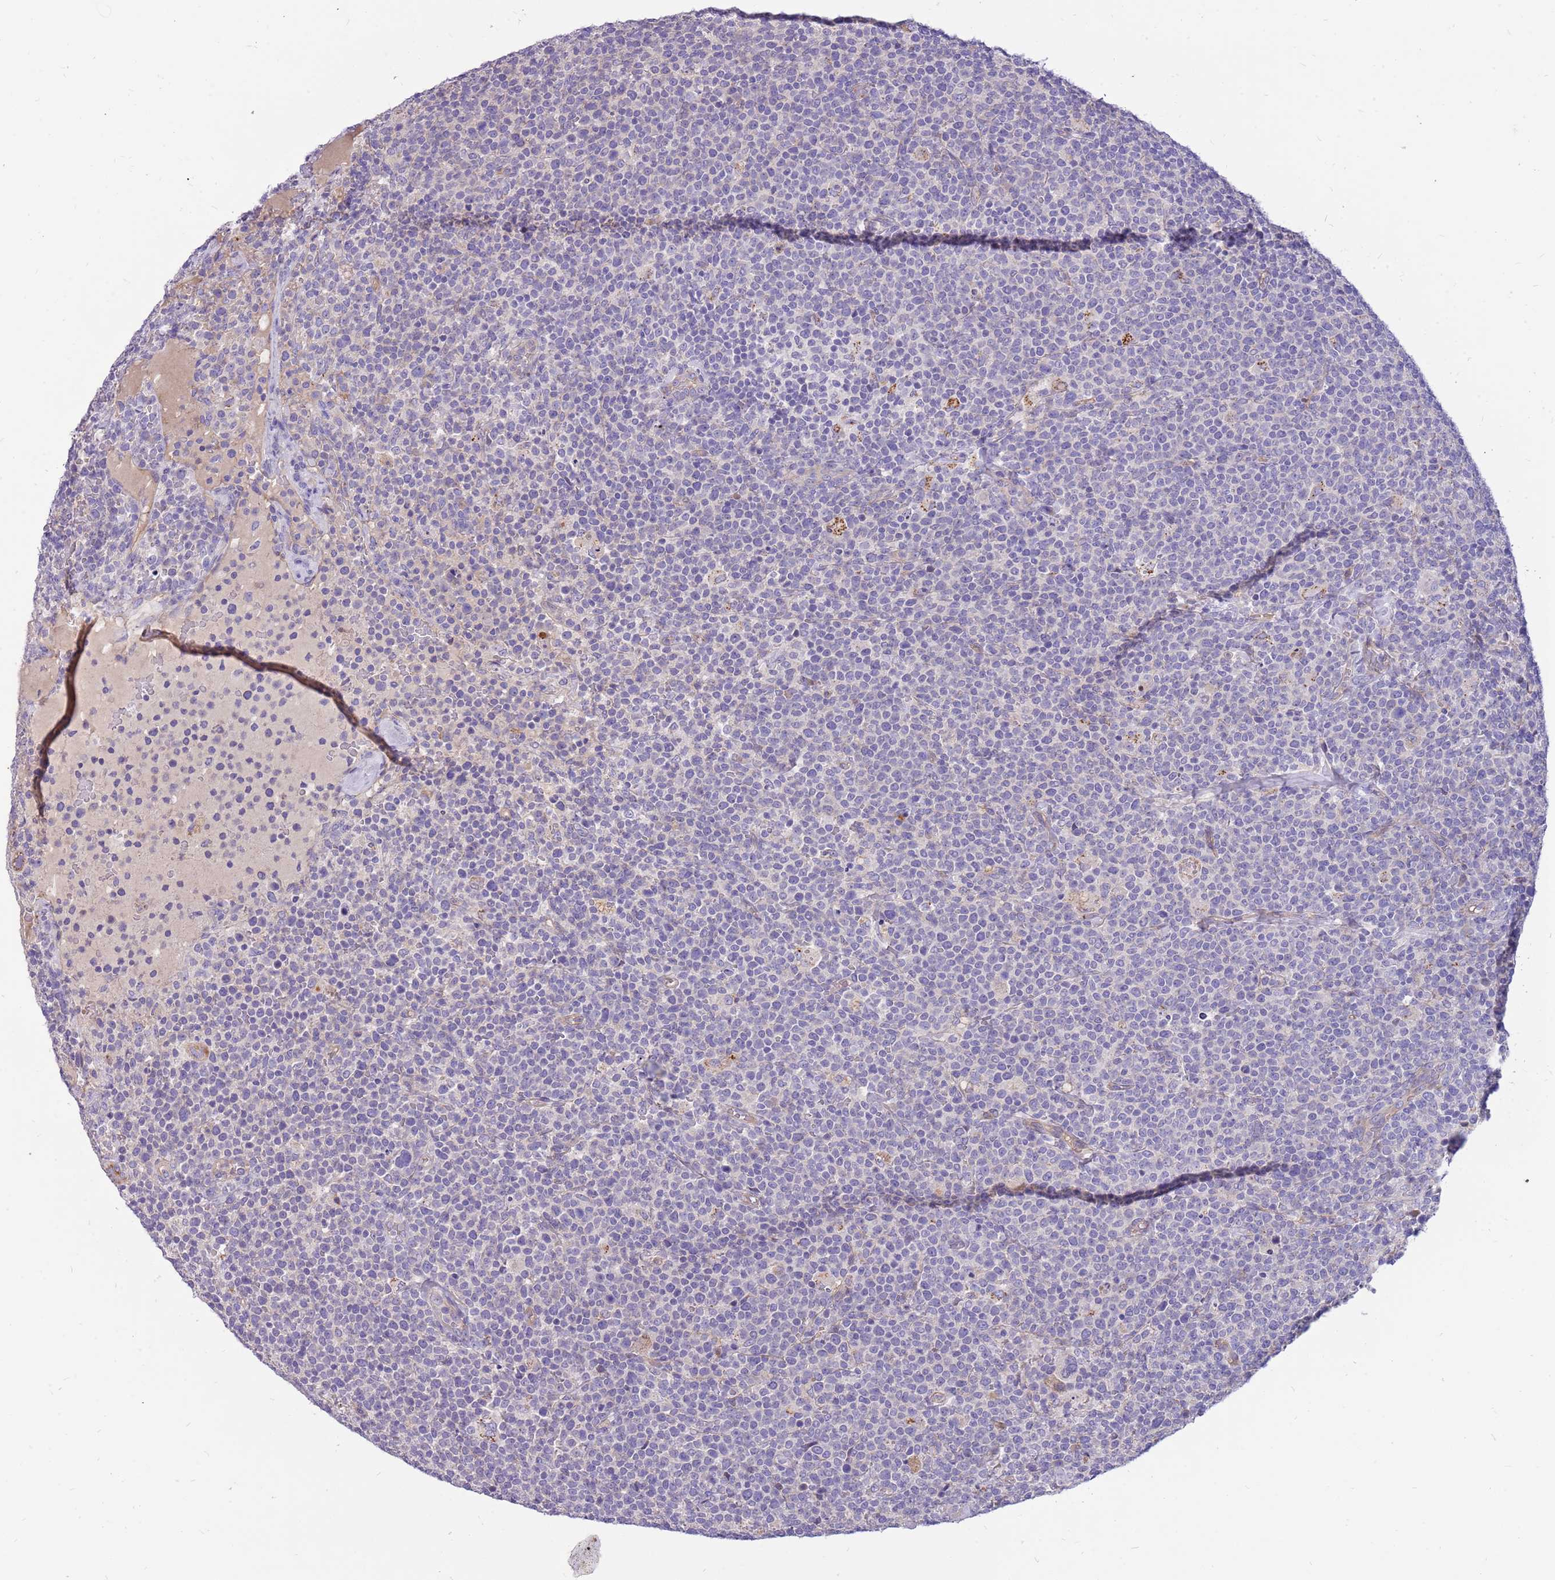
{"staining": {"intensity": "negative", "quantity": "none", "location": "none"}, "tissue": "lymphoma", "cell_type": "Tumor cells", "image_type": "cancer", "snomed": [{"axis": "morphology", "description": "Malignant lymphoma, non-Hodgkin's type, High grade"}, {"axis": "topography", "description": "Lymph node"}], "caption": "Immunohistochemical staining of human high-grade malignant lymphoma, non-Hodgkin's type shows no significant staining in tumor cells.", "gene": "NTN4", "patient": {"sex": "male", "age": 61}}